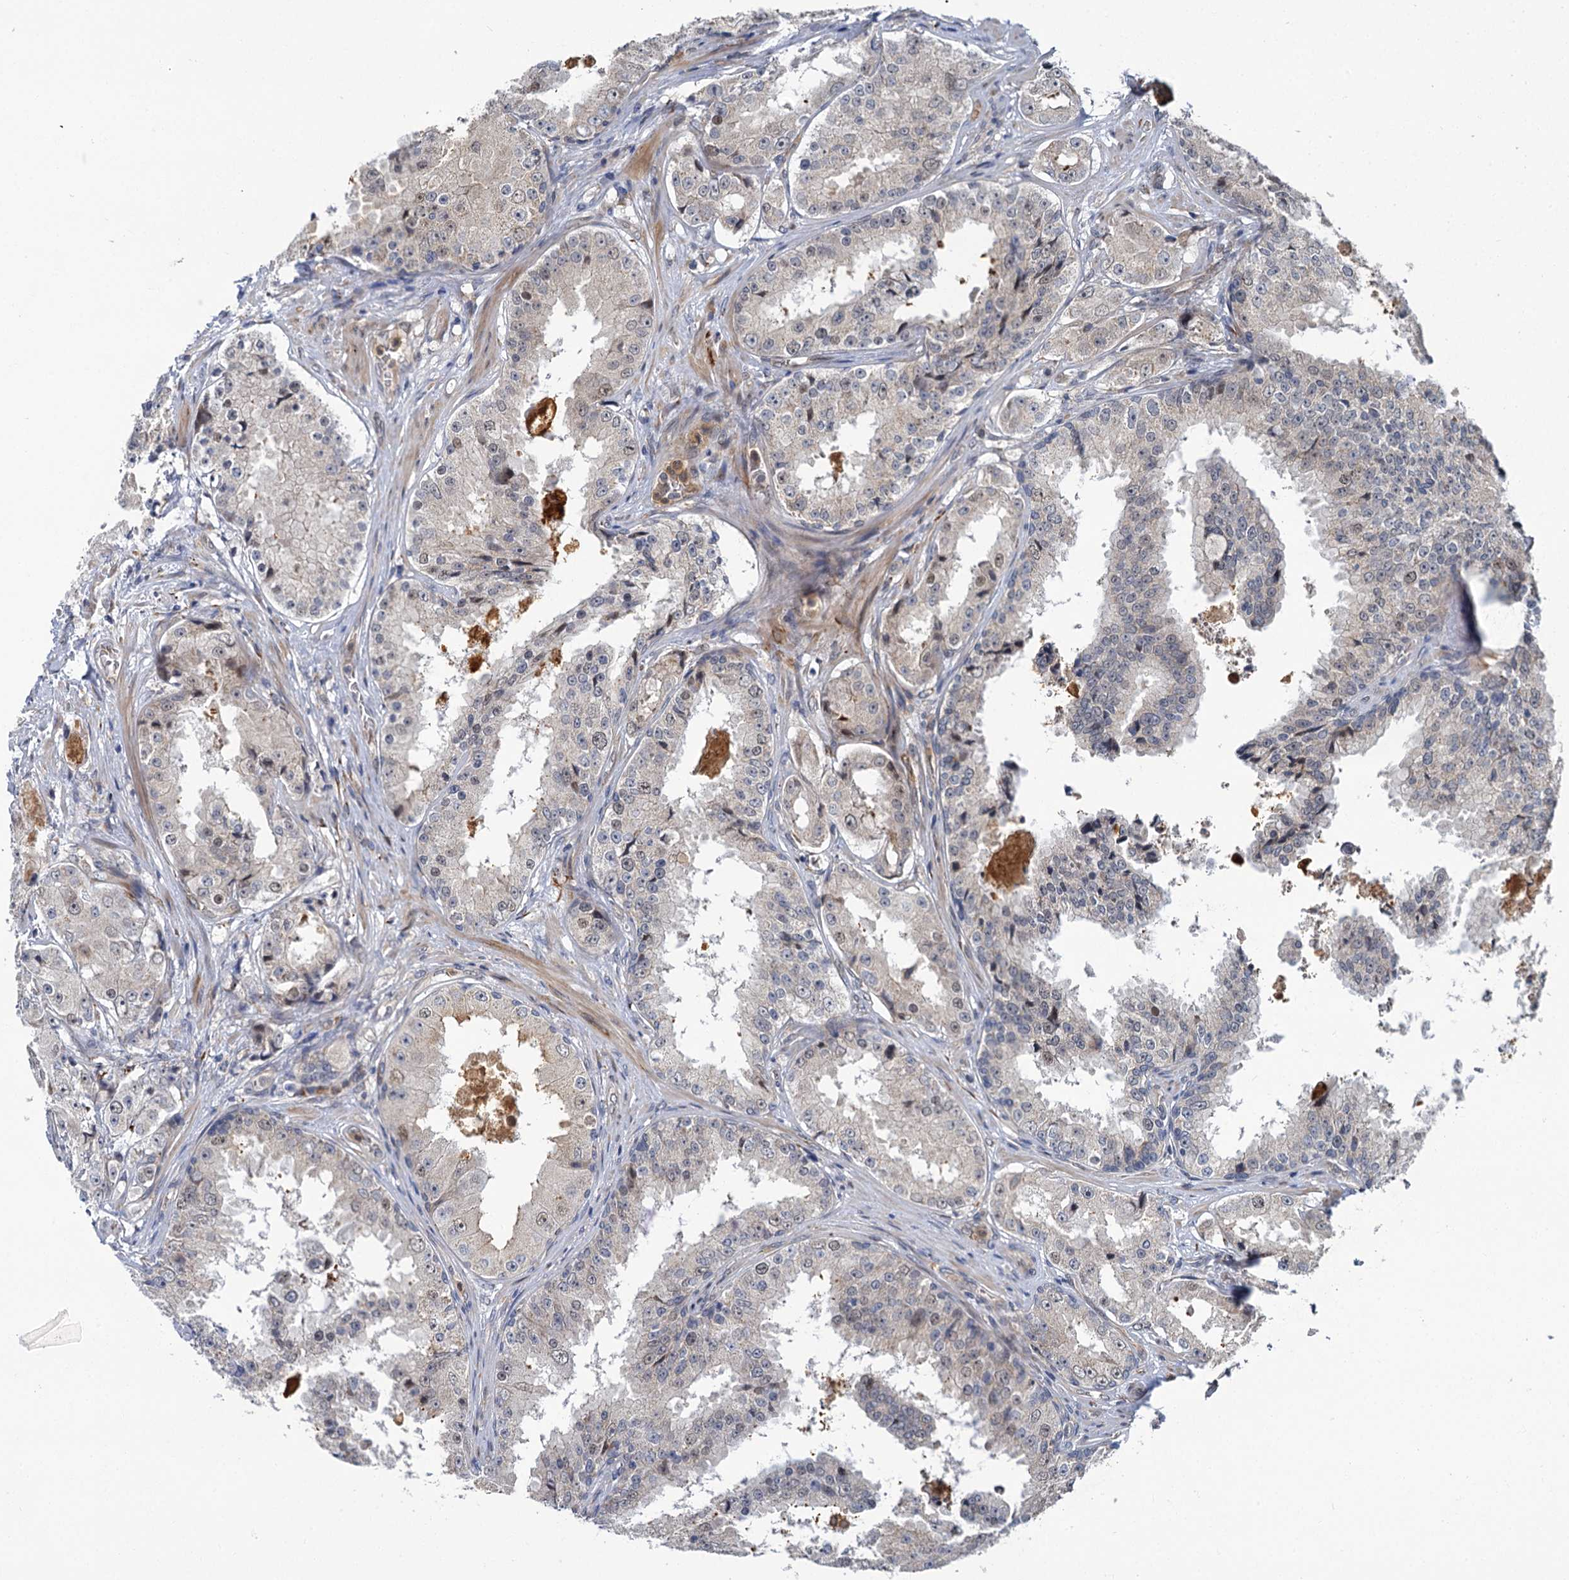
{"staining": {"intensity": "negative", "quantity": "none", "location": "none"}, "tissue": "prostate cancer", "cell_type": "Tumor cells", "image_type": "cancer", "snomed": [{"axis": "morphology", "description": "Adenocarcinoma, High grade"}, {"axis": "topography", "description": "Prostate"}], "caption": "DAB (3,3'-diaminobenzidine) immunohistochemical staining of human adenocarcinoma (high-grade) (prostate) exhibits no significant staining in tumor cells.", "gene": "APBA2", "patient": {"sex": "male", "age": 73}}